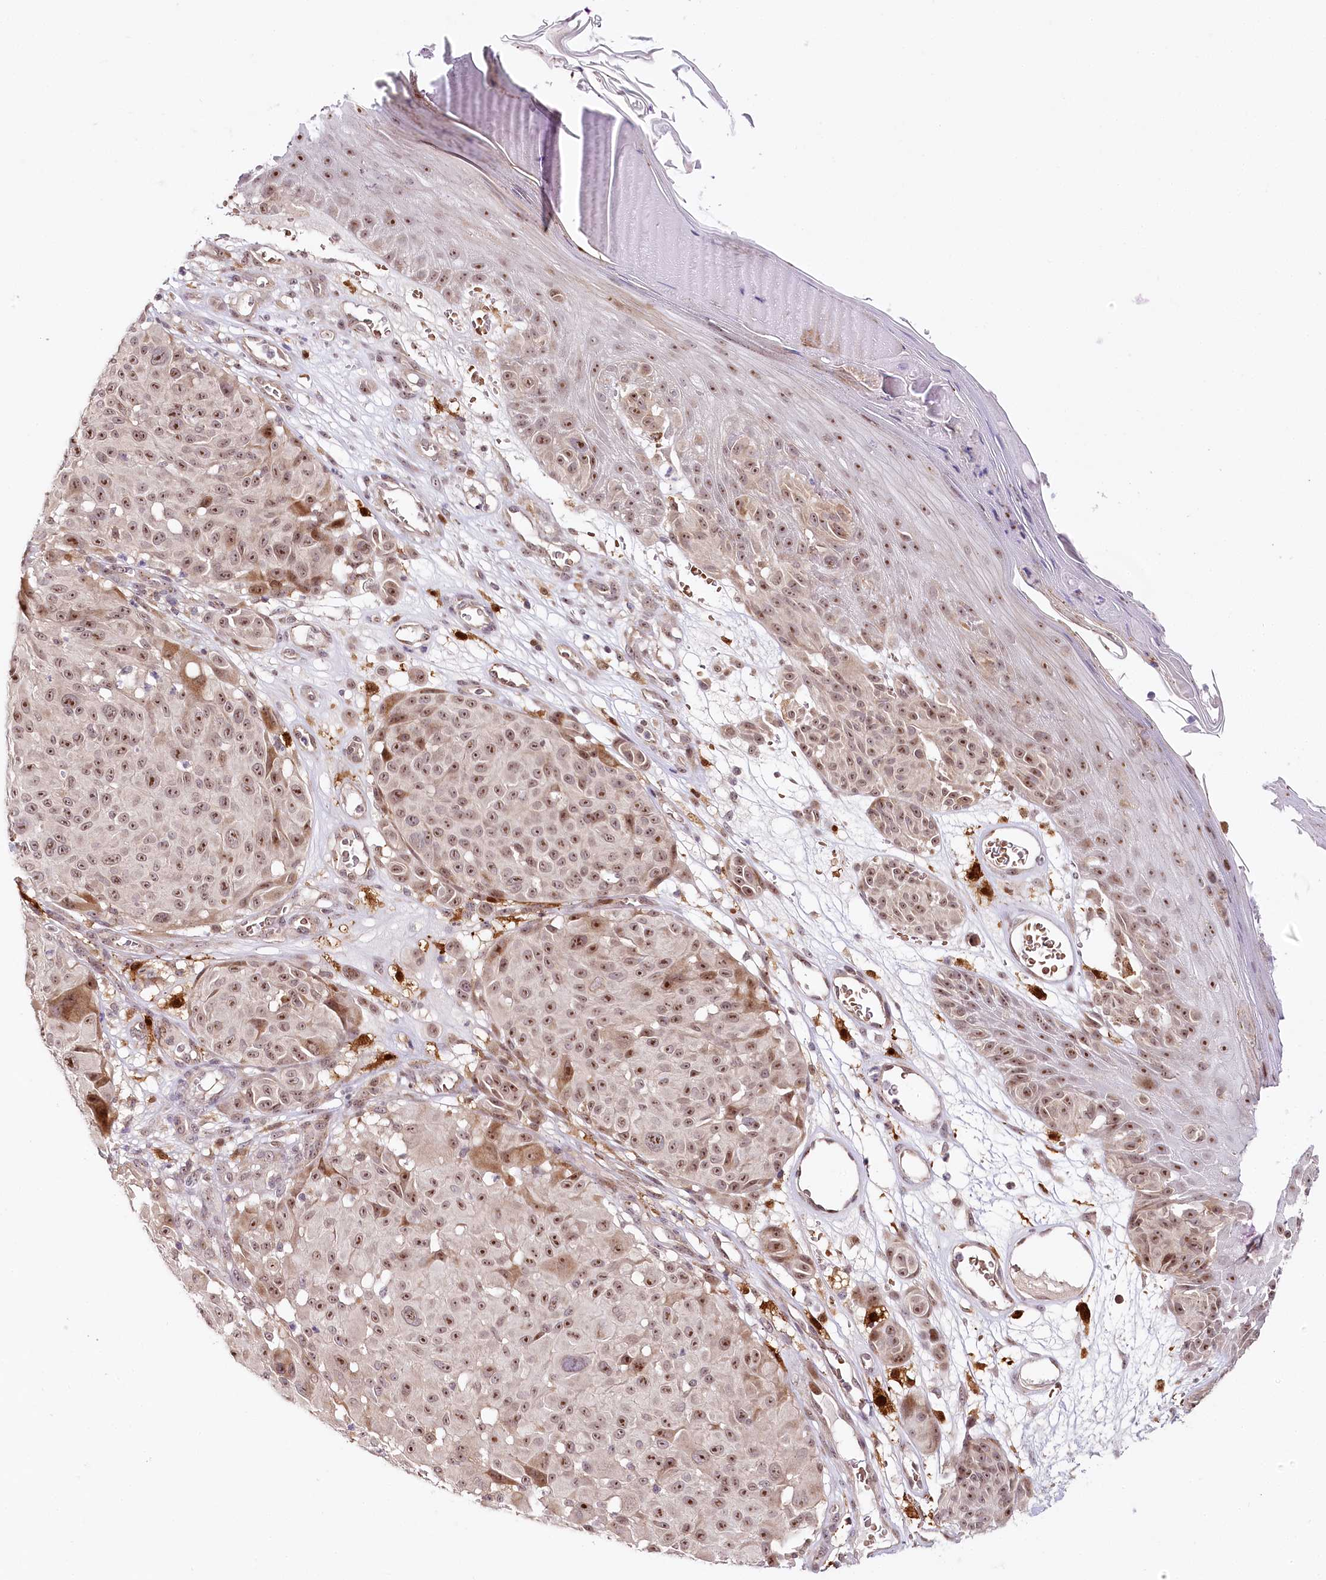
{"staining": {"intensity": "moderate", "quantity": ">75%", "location": "nuclear"}, "tissue": "melanoma", "cell_type": "Tumor cells", "image_type": "cancer", "snomed": [{"axis": "morphology", "description": "Malignant melanoma, NOS"}, {"axis": "topography", "description": "Skin"}], "caption": "Immunohistochemical staining of malignant melanoma reveals medium levels of moderate nuclear protein staining in approximately >75% of tumor cells.", "gene": "WDR36", "patient": {"sex": "male", "age": 83}}